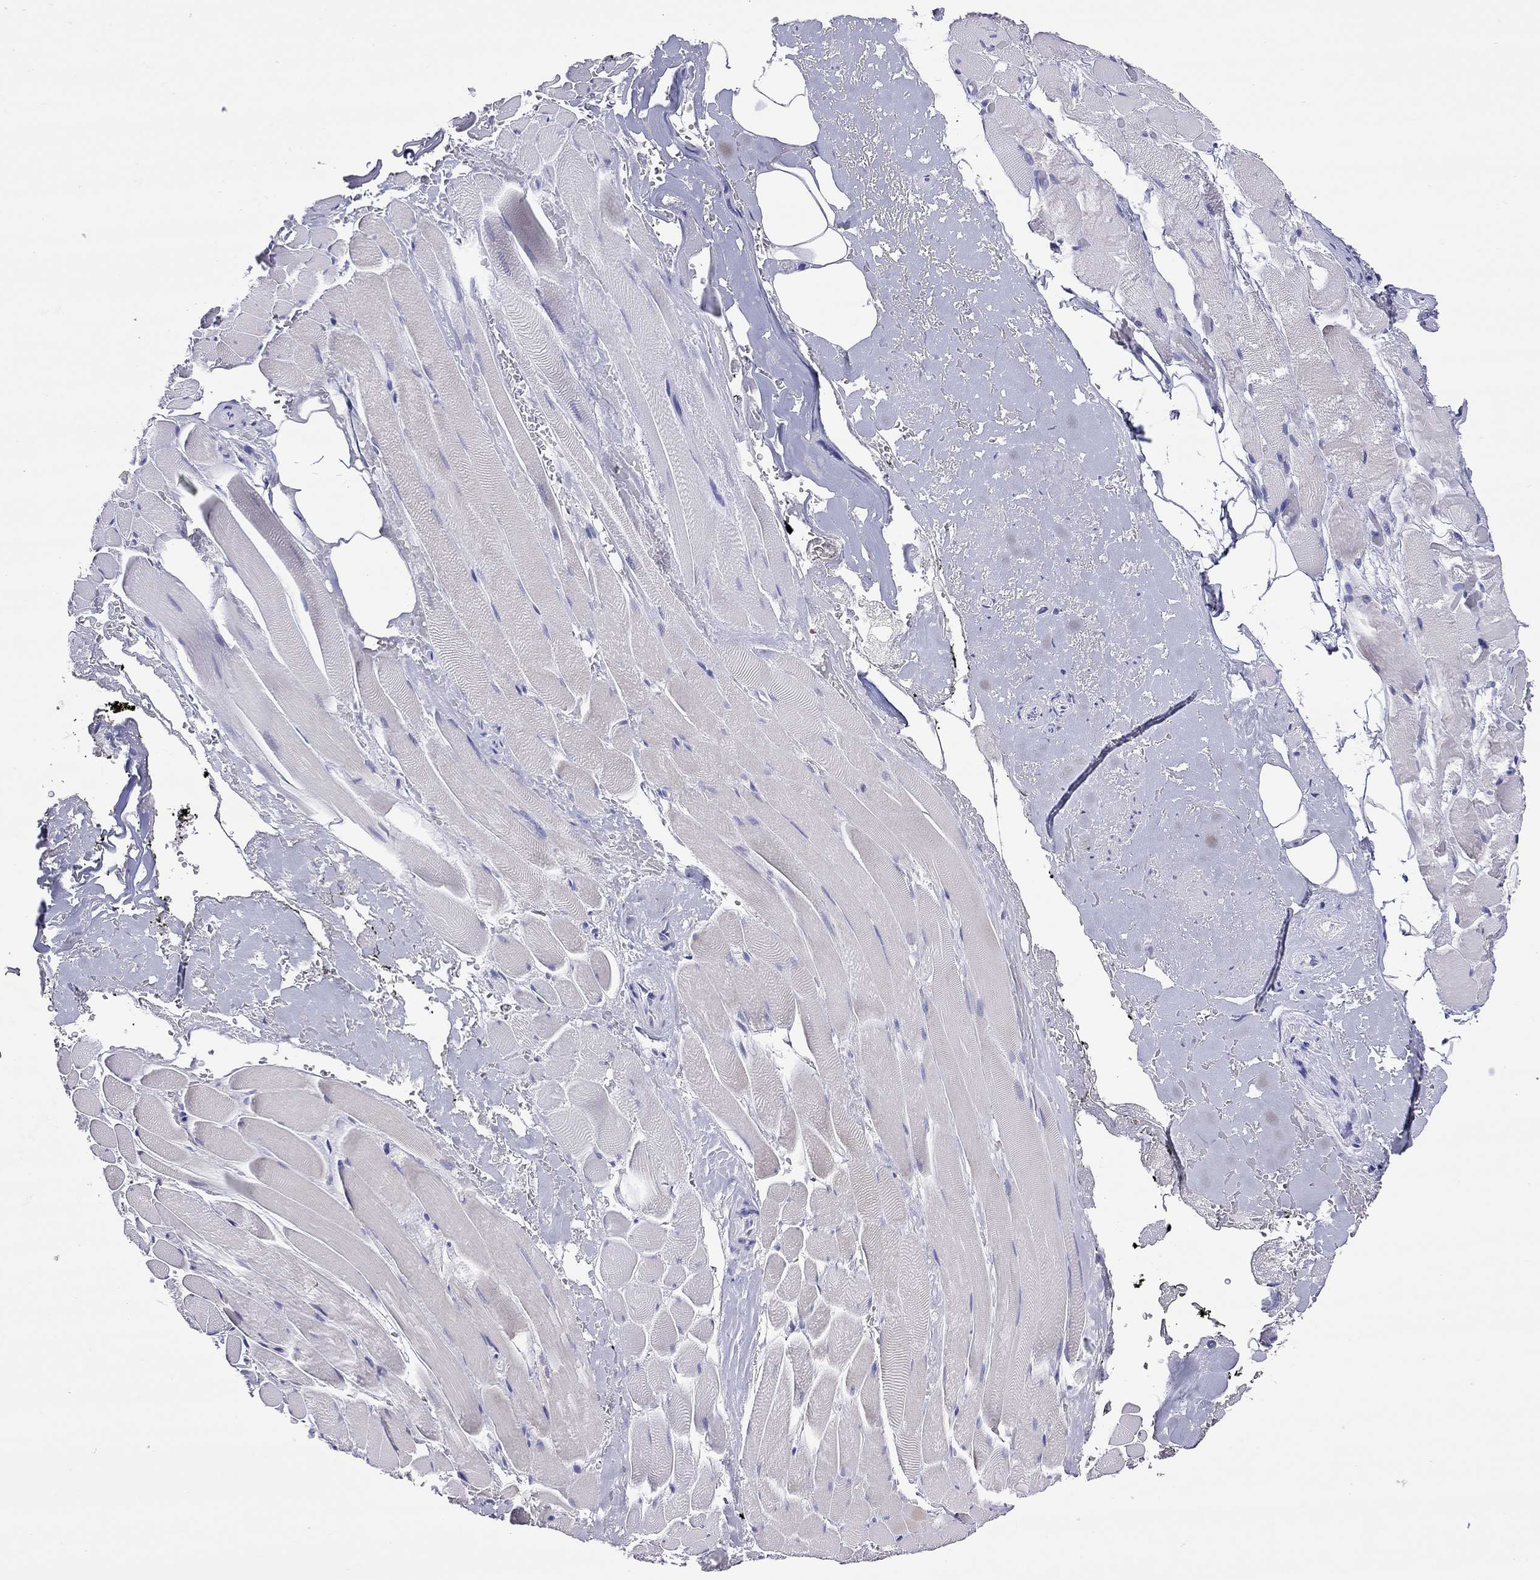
{"staining": {"intensity": "negative", "quantity": "none", "location": "none"}, "tissue": "adipose tissue", "cell_type": "Adipocytes", "image_type": "normal", "snomed": [{"axis": "morphology", "description": "Normal tissue, NOS"}, {"axis": "topography", "description": "Anal"}, {"axis": "topography", "description": "Peripheral nerve tissue"}], "caption": "An immunohistochemistry micrograph of benign adipose tissue is shown. There is no staining in adipocytes of adipose tissue.", "gene": "COL9A1", "patient": {"sex": "male", "age": 53}}